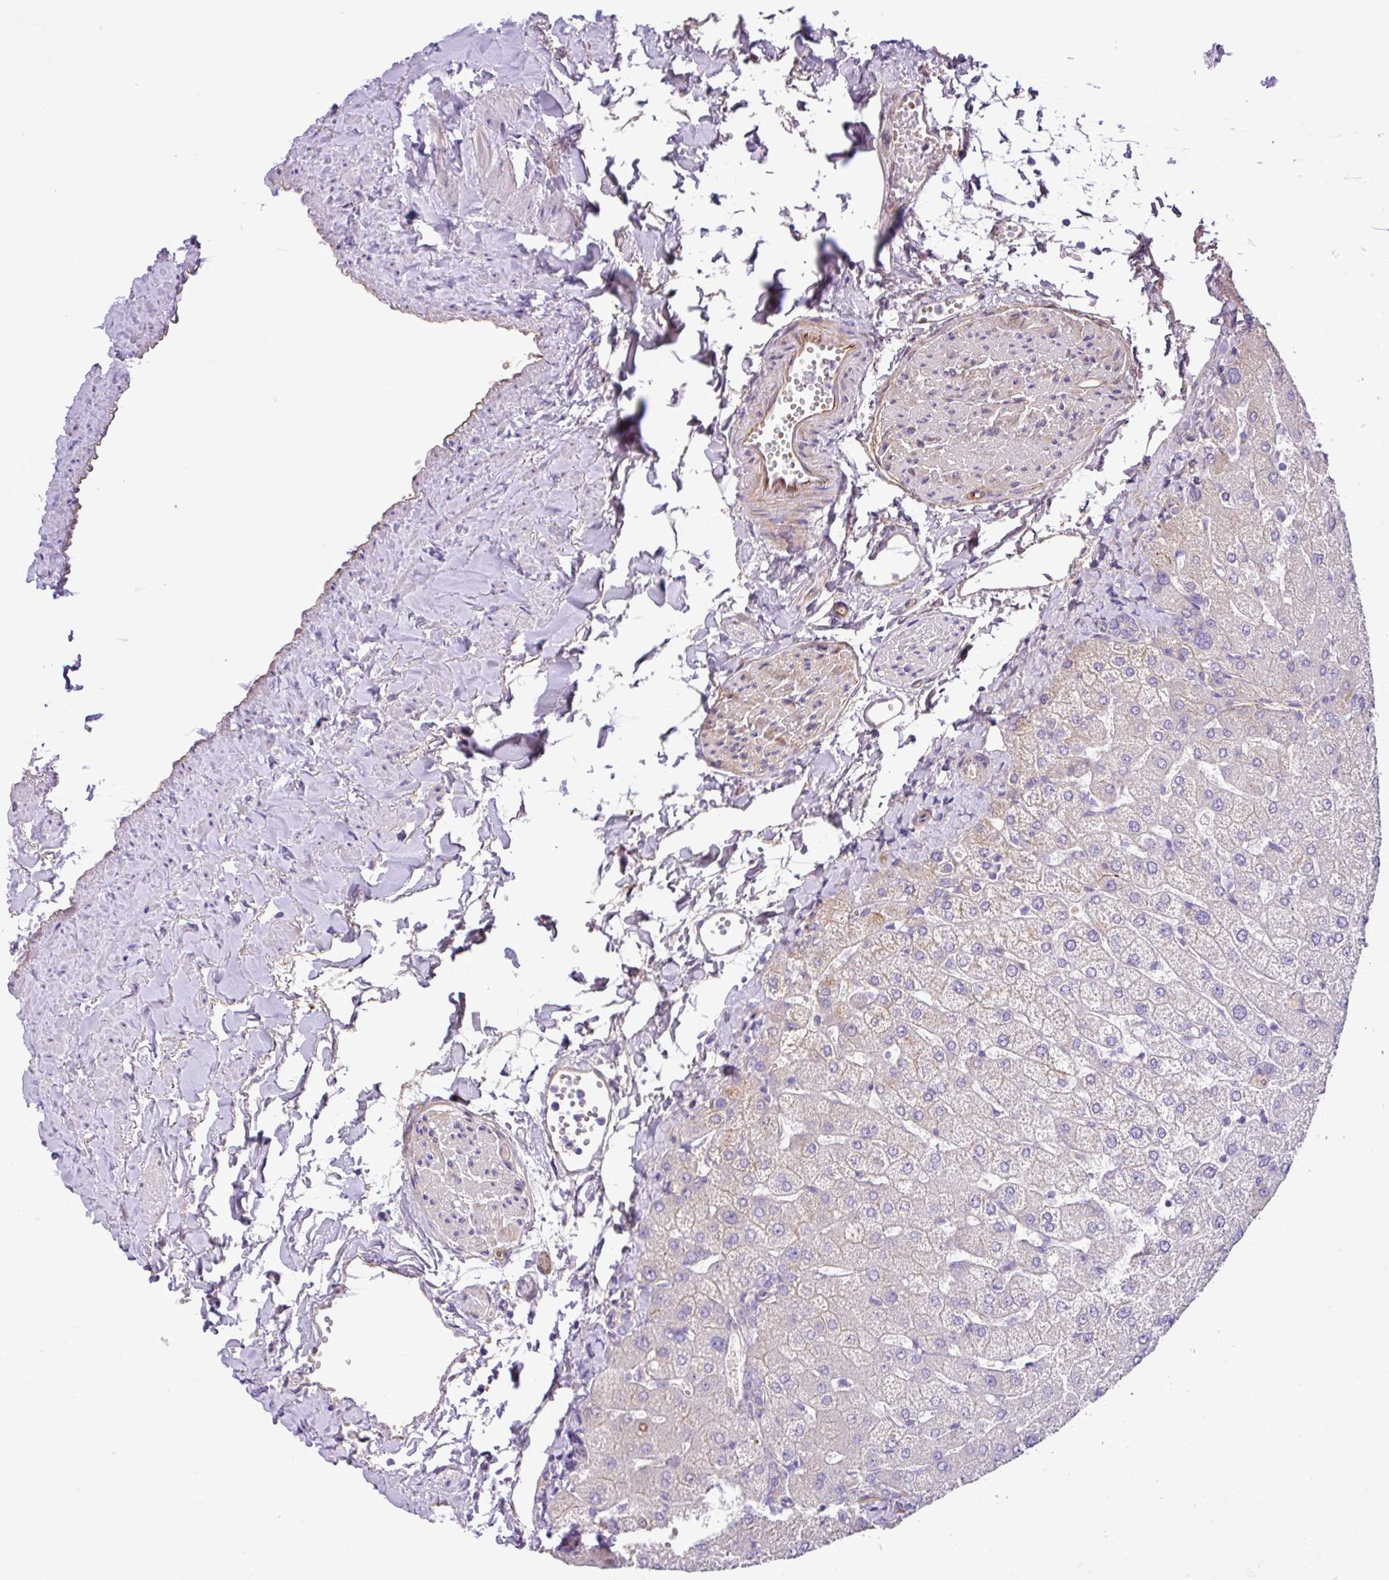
{"staining": {"intensity": "negative", "quantity": "none", "location": "none"}, "tissue": "liver", "cell_type": "Cholangiocytes", "image_type": "normal", "snomed": [{"axis": "morphology", "description": "Normal tissue, NOS"}, {"axis": "topography", "description": "Liver"}], "caption": "IHC micrograph of unremarkable liver stained for a protein (brown), which displays no staining in cholangiocytes. The staining was performed using DAB to visualize the protein expression in brown, while the nuclei were stained in blue with hematoxylin (Magnification: 20x).", "gene": "CTXN2", "patient": {"sex": "female", "age": 54}}